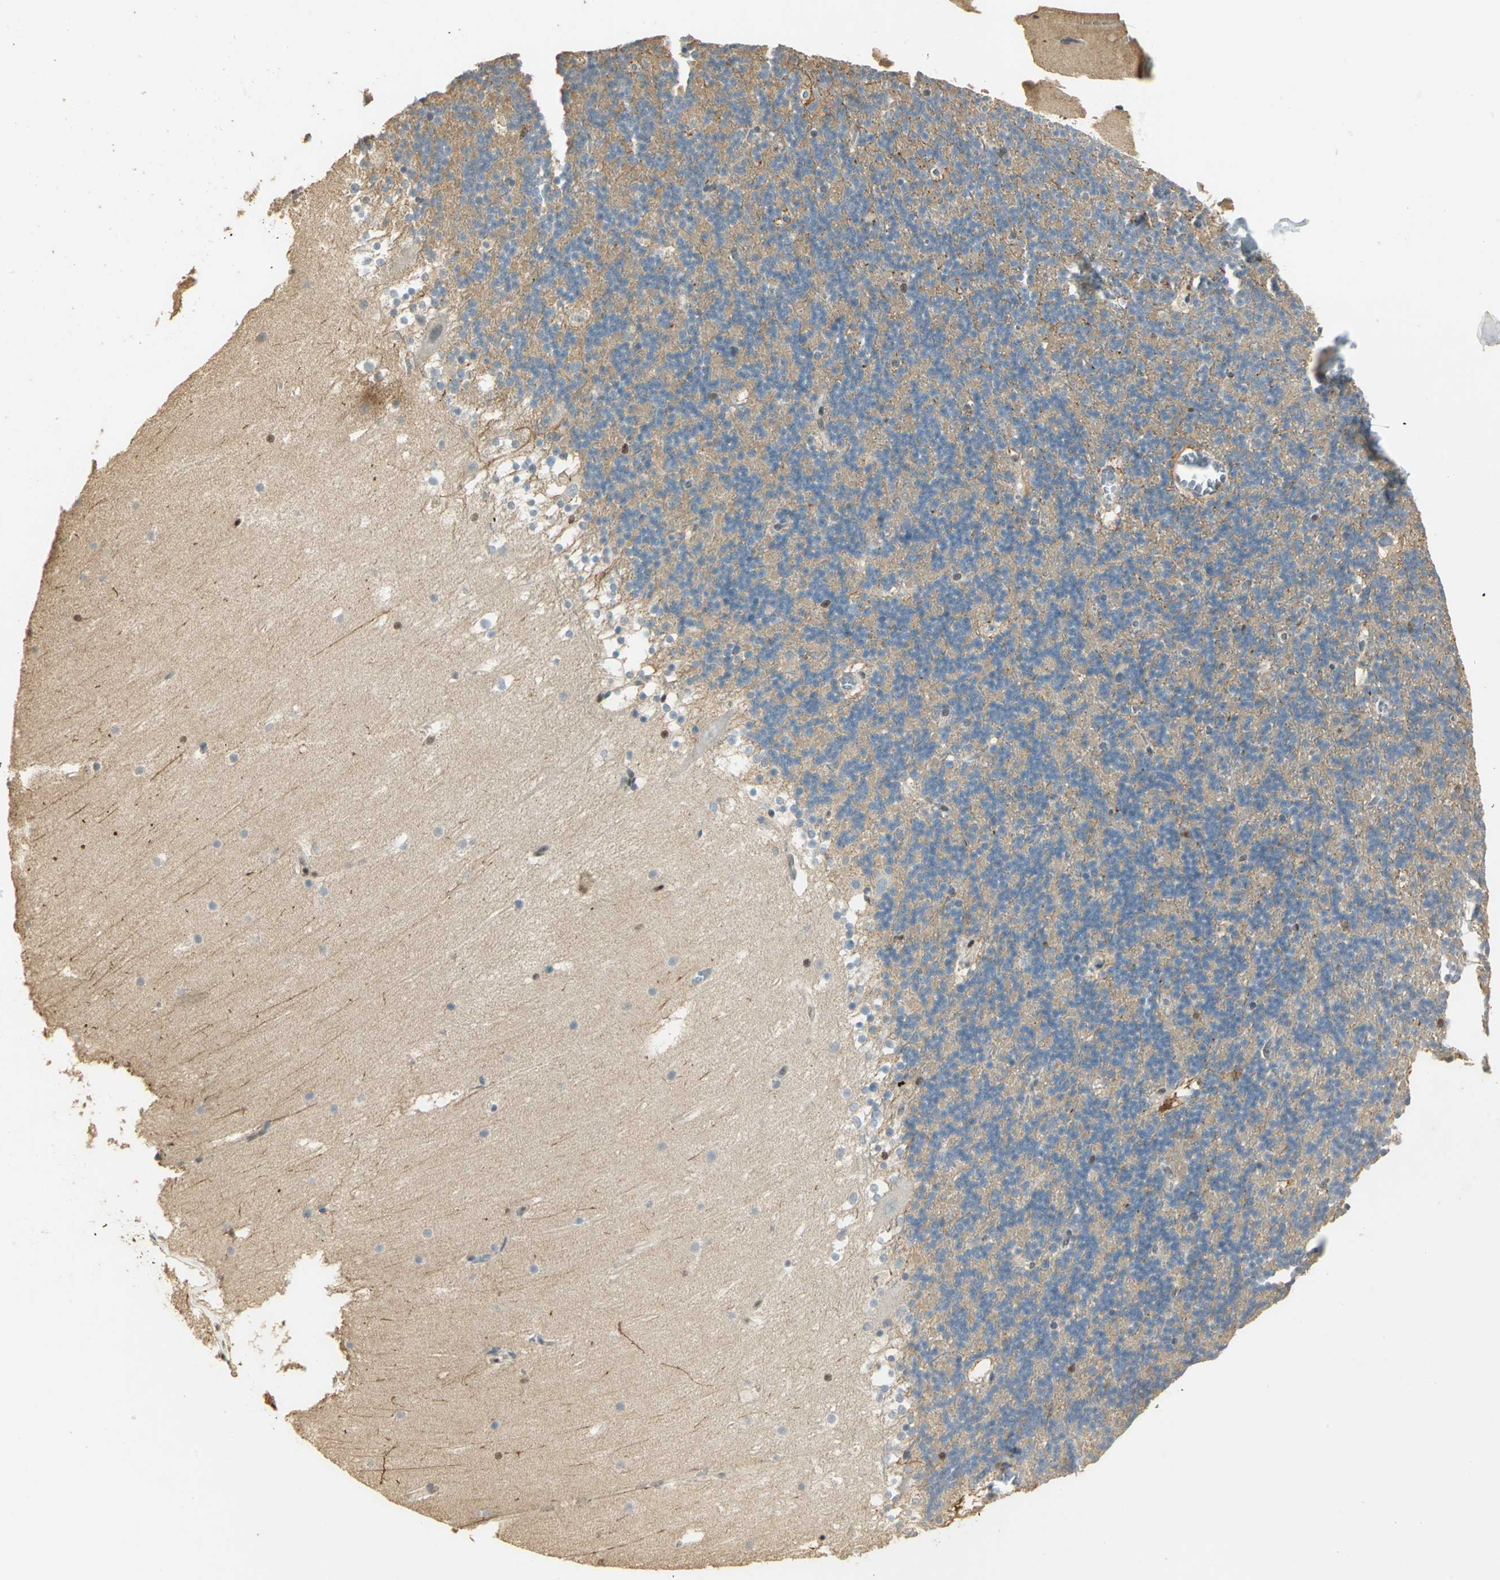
{"staining": {"intensity": "negative", "quantity": "none", "location": "none"}, "tissue": "cerebellum", "cell_type": "Cells in granular layer", "image_type": "normal", "snomed": [{"axis": "morphology", "description": "Normal tissue, NOS"}, {"axis": "topography", "description": "Cerebellum"}], "caption": "High power microscopy photomicrograph of an IHC micrograph of normal cerebellum, revealing no significant expression in cells in granular layer.", "gene": "ELF1", "patient": {"sex": "male", "age": 45}}